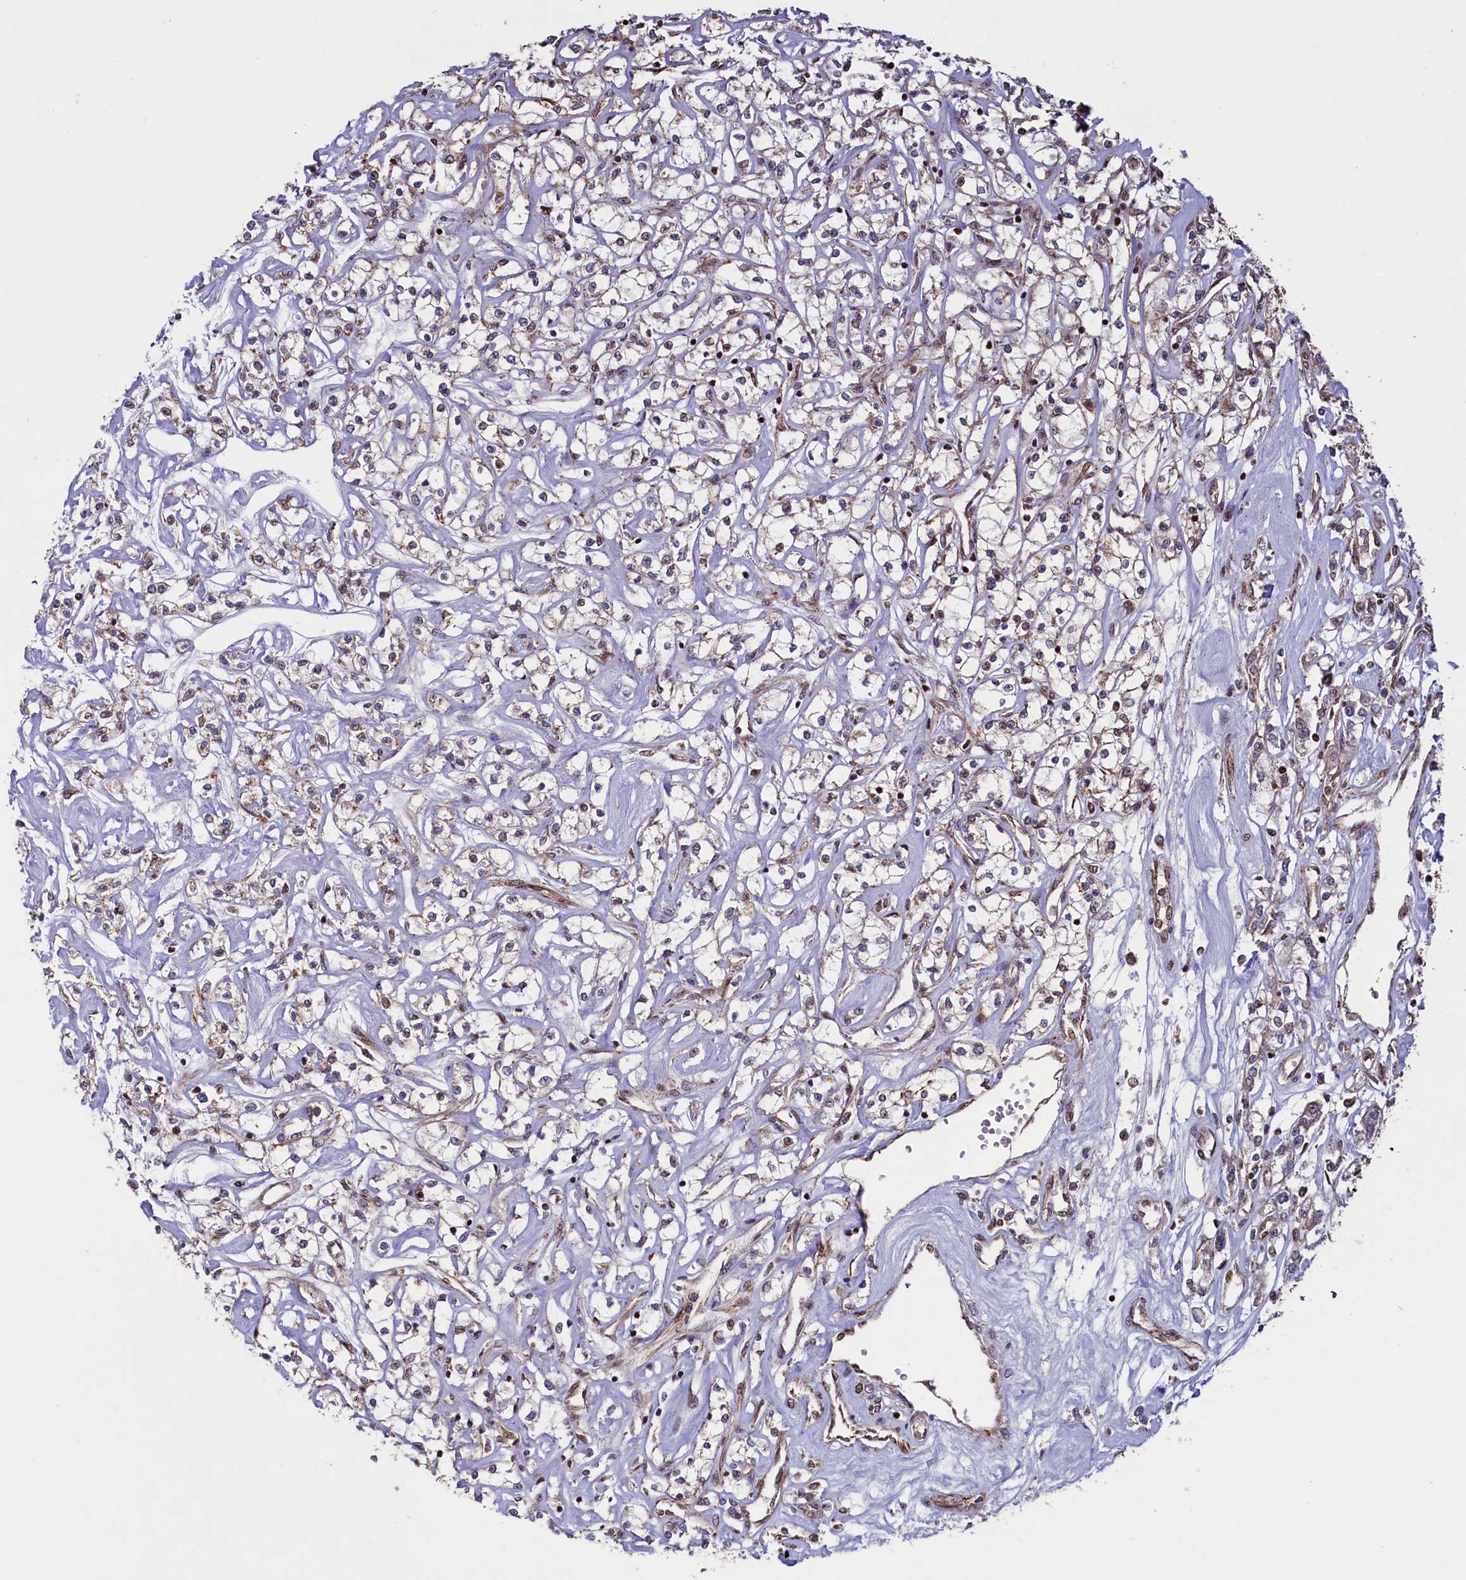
{"staining": {"intensity": "weak", "quantity": "25%-75%", "location": "cytoplasmic/membranous"}, "tissue": "renal cancer", "cell_type": "Tumor cells", "image_type": "cancer", "snomed": [{"axis": "morphology", "description": "Adenocarcinoma, NOS"}, {"axis": "topography", "description": "Kidney"}], "caption": "Approximately 25%-75% of tumor cells in adenocarcinoma (renal) demonstrate weak cytoplasmic/membranous protein expression as visualized by brown immunohistochemical staining.", "gene": "ZNF577", "patient": {"sex": "female", "age": 59}}